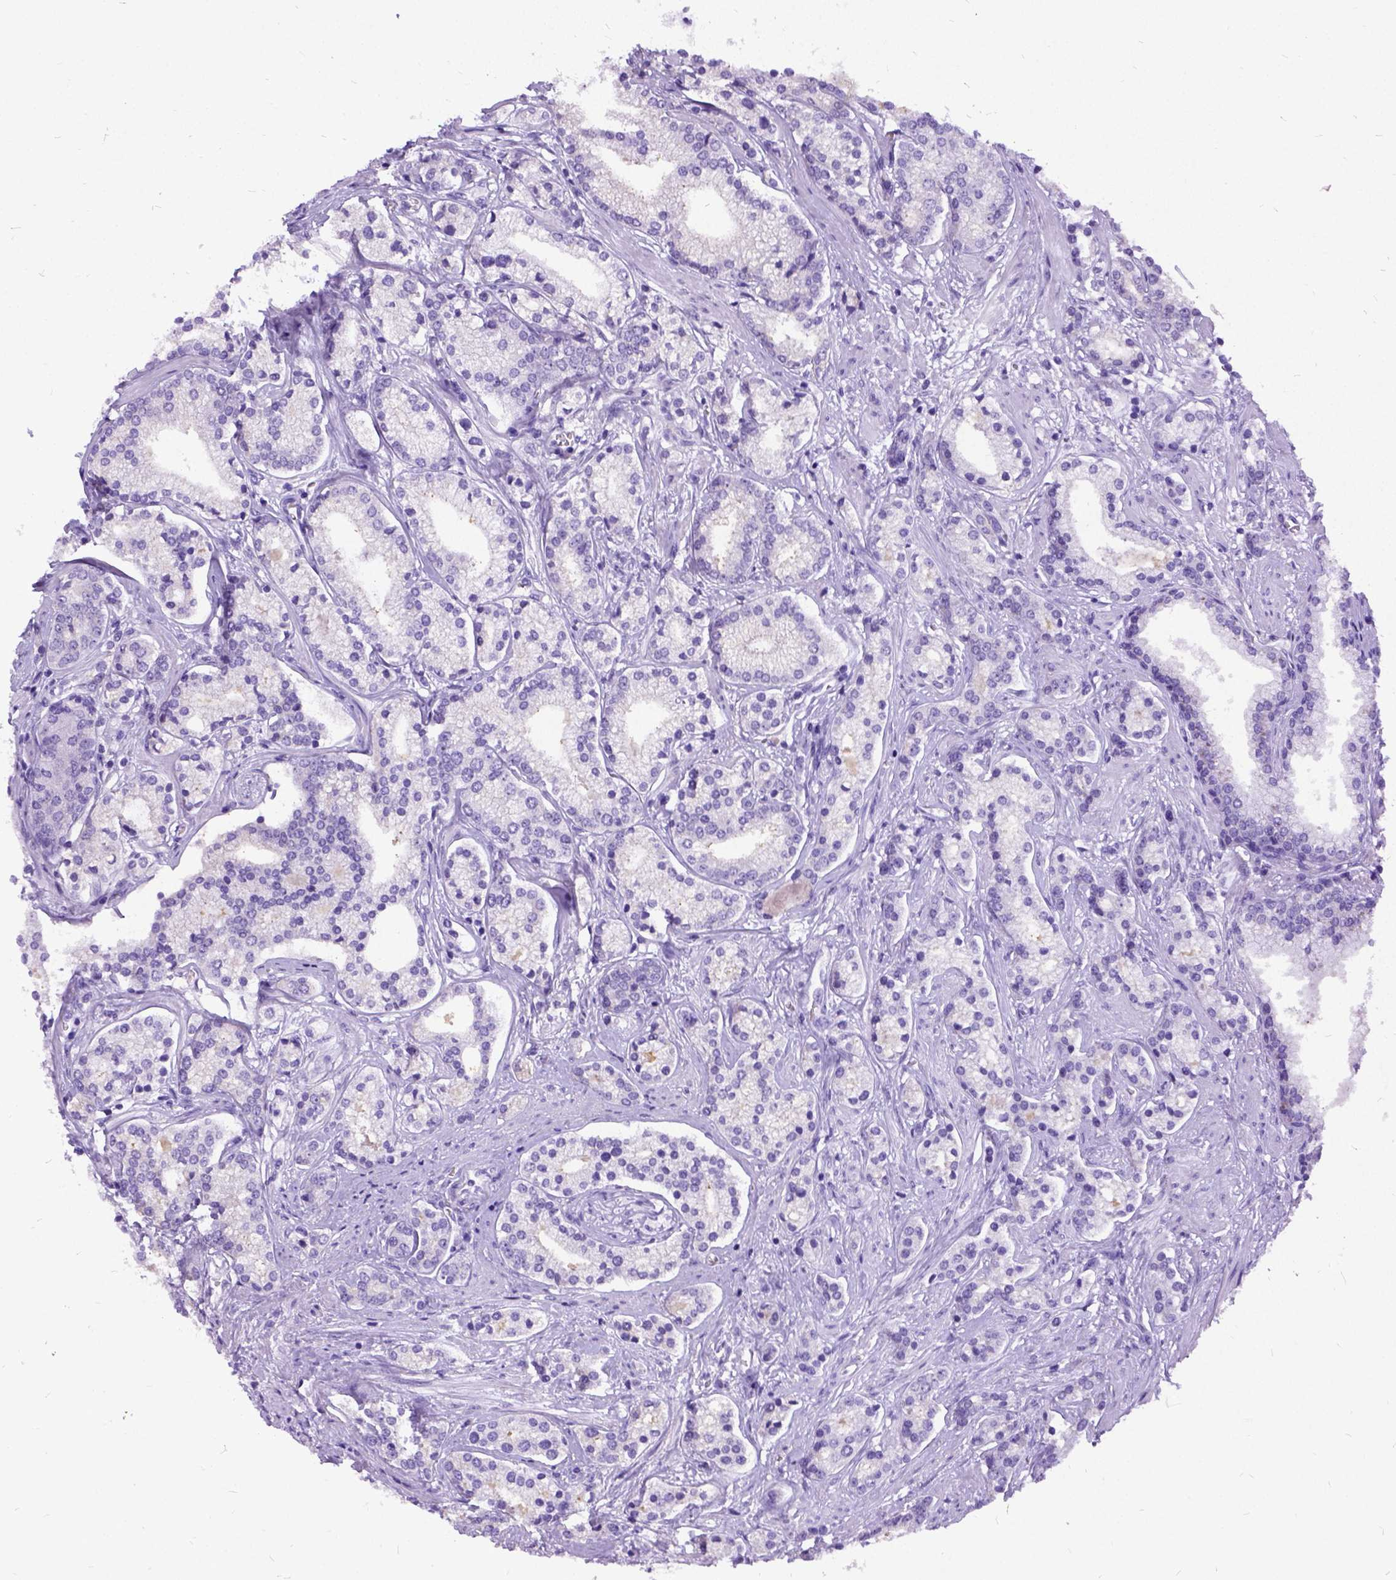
{"staining": {"intensity": "negative", "quantity": "none", "location": "none"}, "tissue": "prostate cancer", "cell_type": "Tumor cells", "image_type": "cancer", "snomed": [{"axis": "morphology", "description": "Adenocarcinoma, High grade"}, {"axis": "topography", "description": "Prostate"}], "caption": "This is an immunohistochemistry micrograph of human prostate cancer. There is no staining in tumor cells.", "gene": "NEUROD4", "patient": {"sex": "male", "age": 58}}